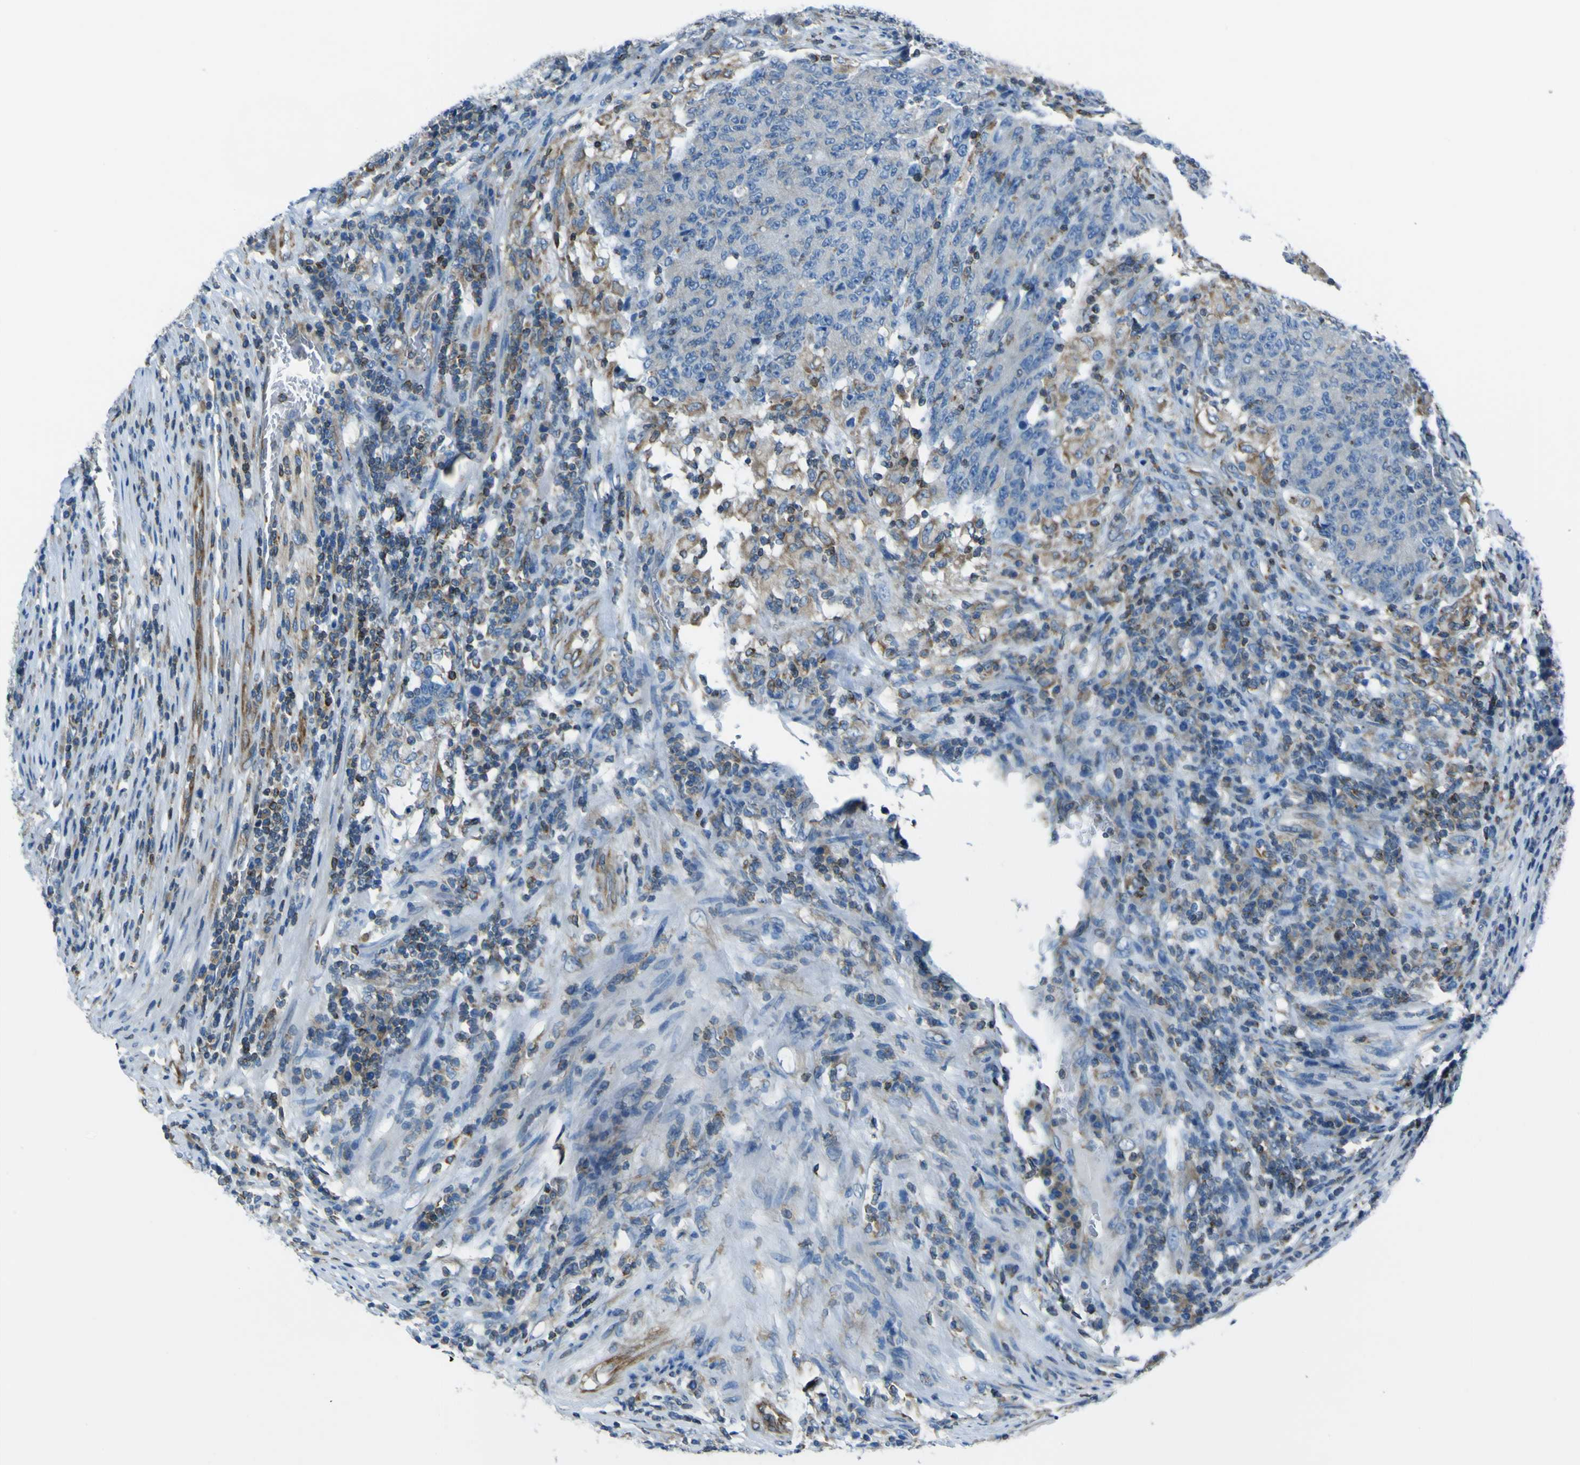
{"staining": {"intensity": "negative", "quantity": "none", "location": "none"}, "tissue": "colorectal cancer", "cell_type": "Tumor cells", "image_type": "cancer", "snomed": [{"axis": "morphology", "description": "Normal tissue, NOS"}, {"axis": "morphology", "description": "Adenocarcinoma, NOS"}, {"axis": "topography", "description": "Colon"}], "caption": "Protein analysis of colorectal cancer reveals no significant expression in tumor cells.", "gene": "STIM1", "patient": {"sex": "female", "age": 75}}